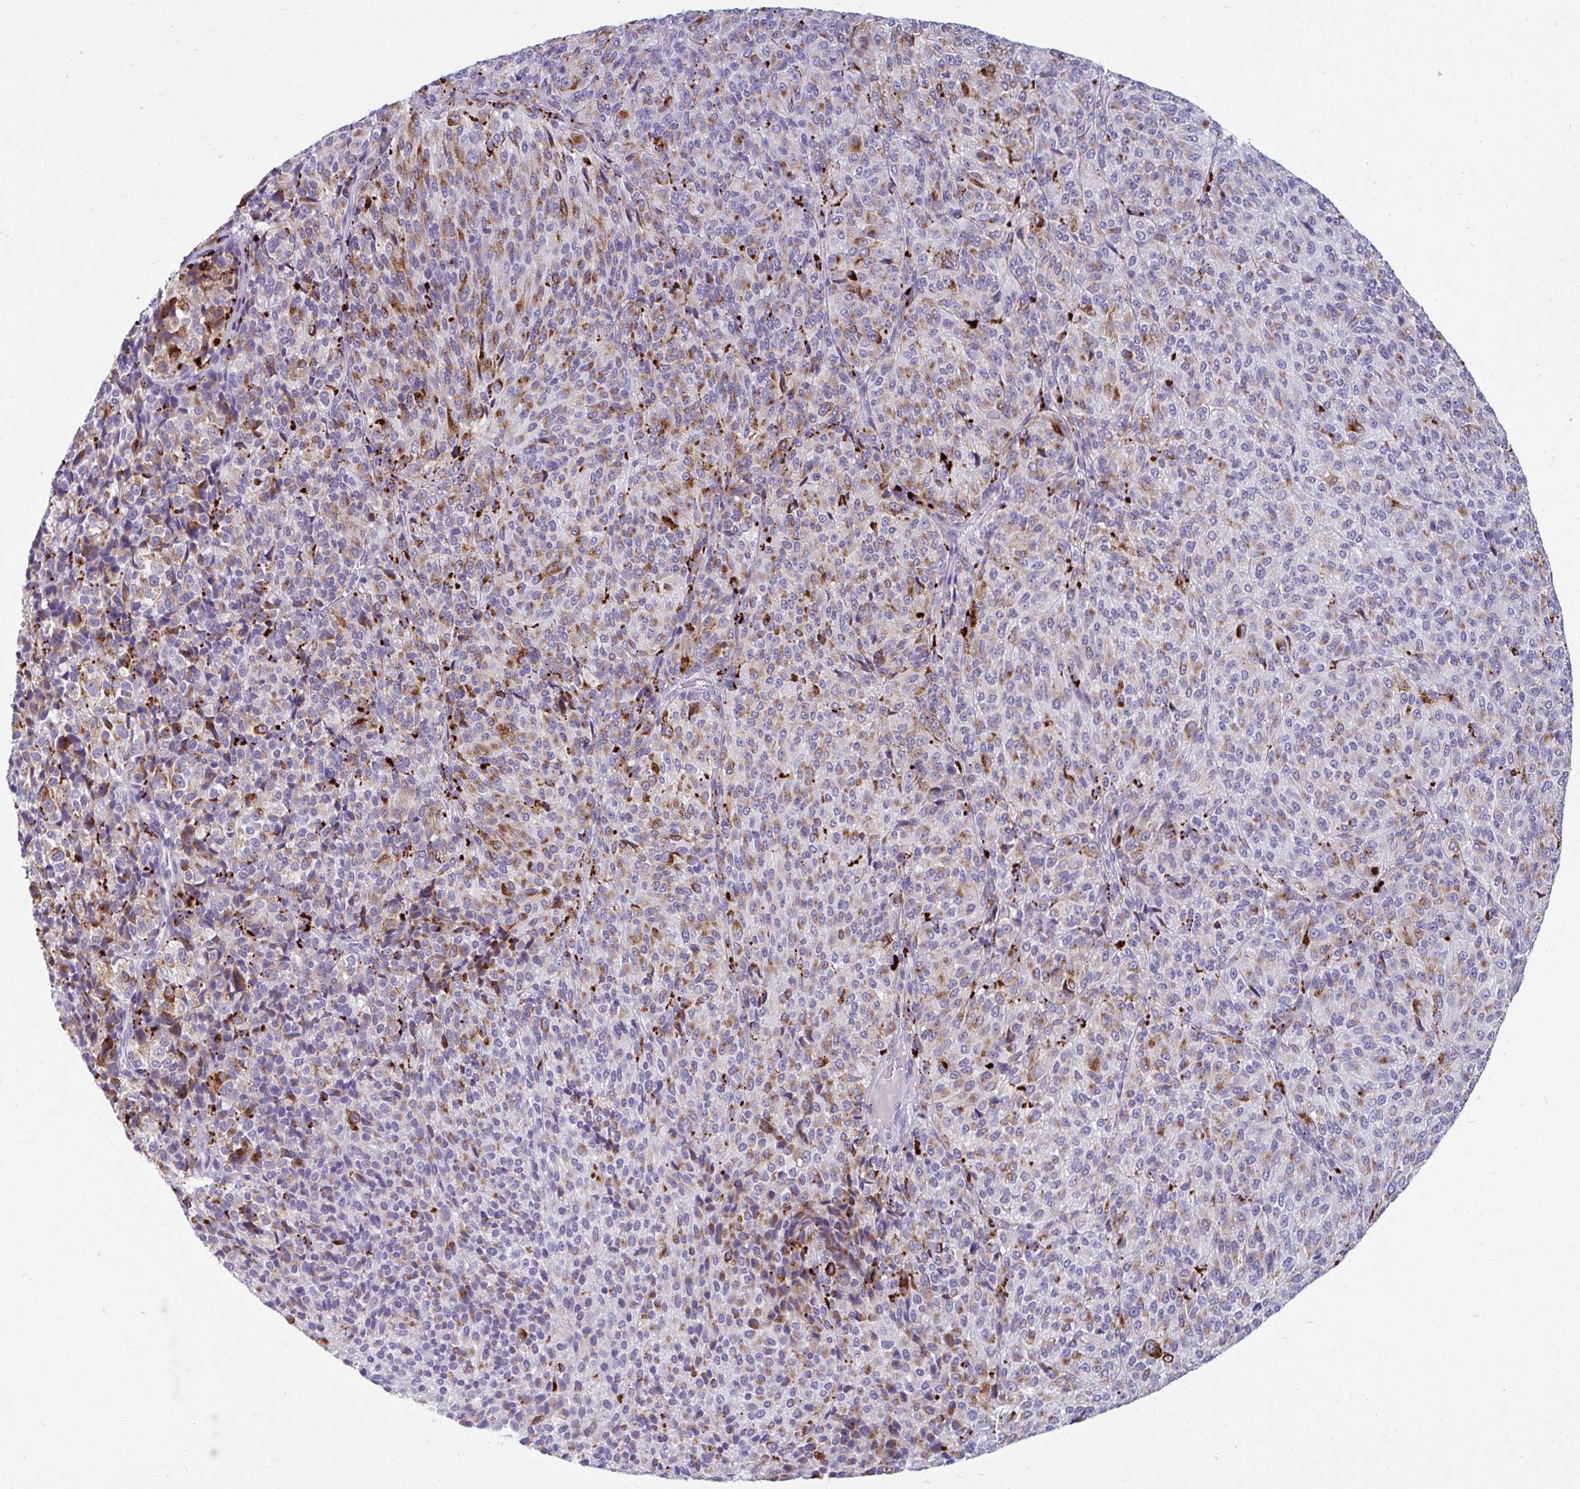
{"staining": {"intensity": "negative", "quantity": "none", "location": "none"}, "tissue": "melanoma", "cell_type": "Tumor cells", "image_type": "cancer", "snomed": [{"axis": "morphology", "description": "Malignant melanoma, Metastatic site"}, {"axis": "topography", "description": "Brain"}], "caption": "Protein analysis of malignant melanoma (metastatic site) displays no significant staining in tumor cells.", "gene": "CTSZ", "patient": {"sex": "female", "age": 56}}